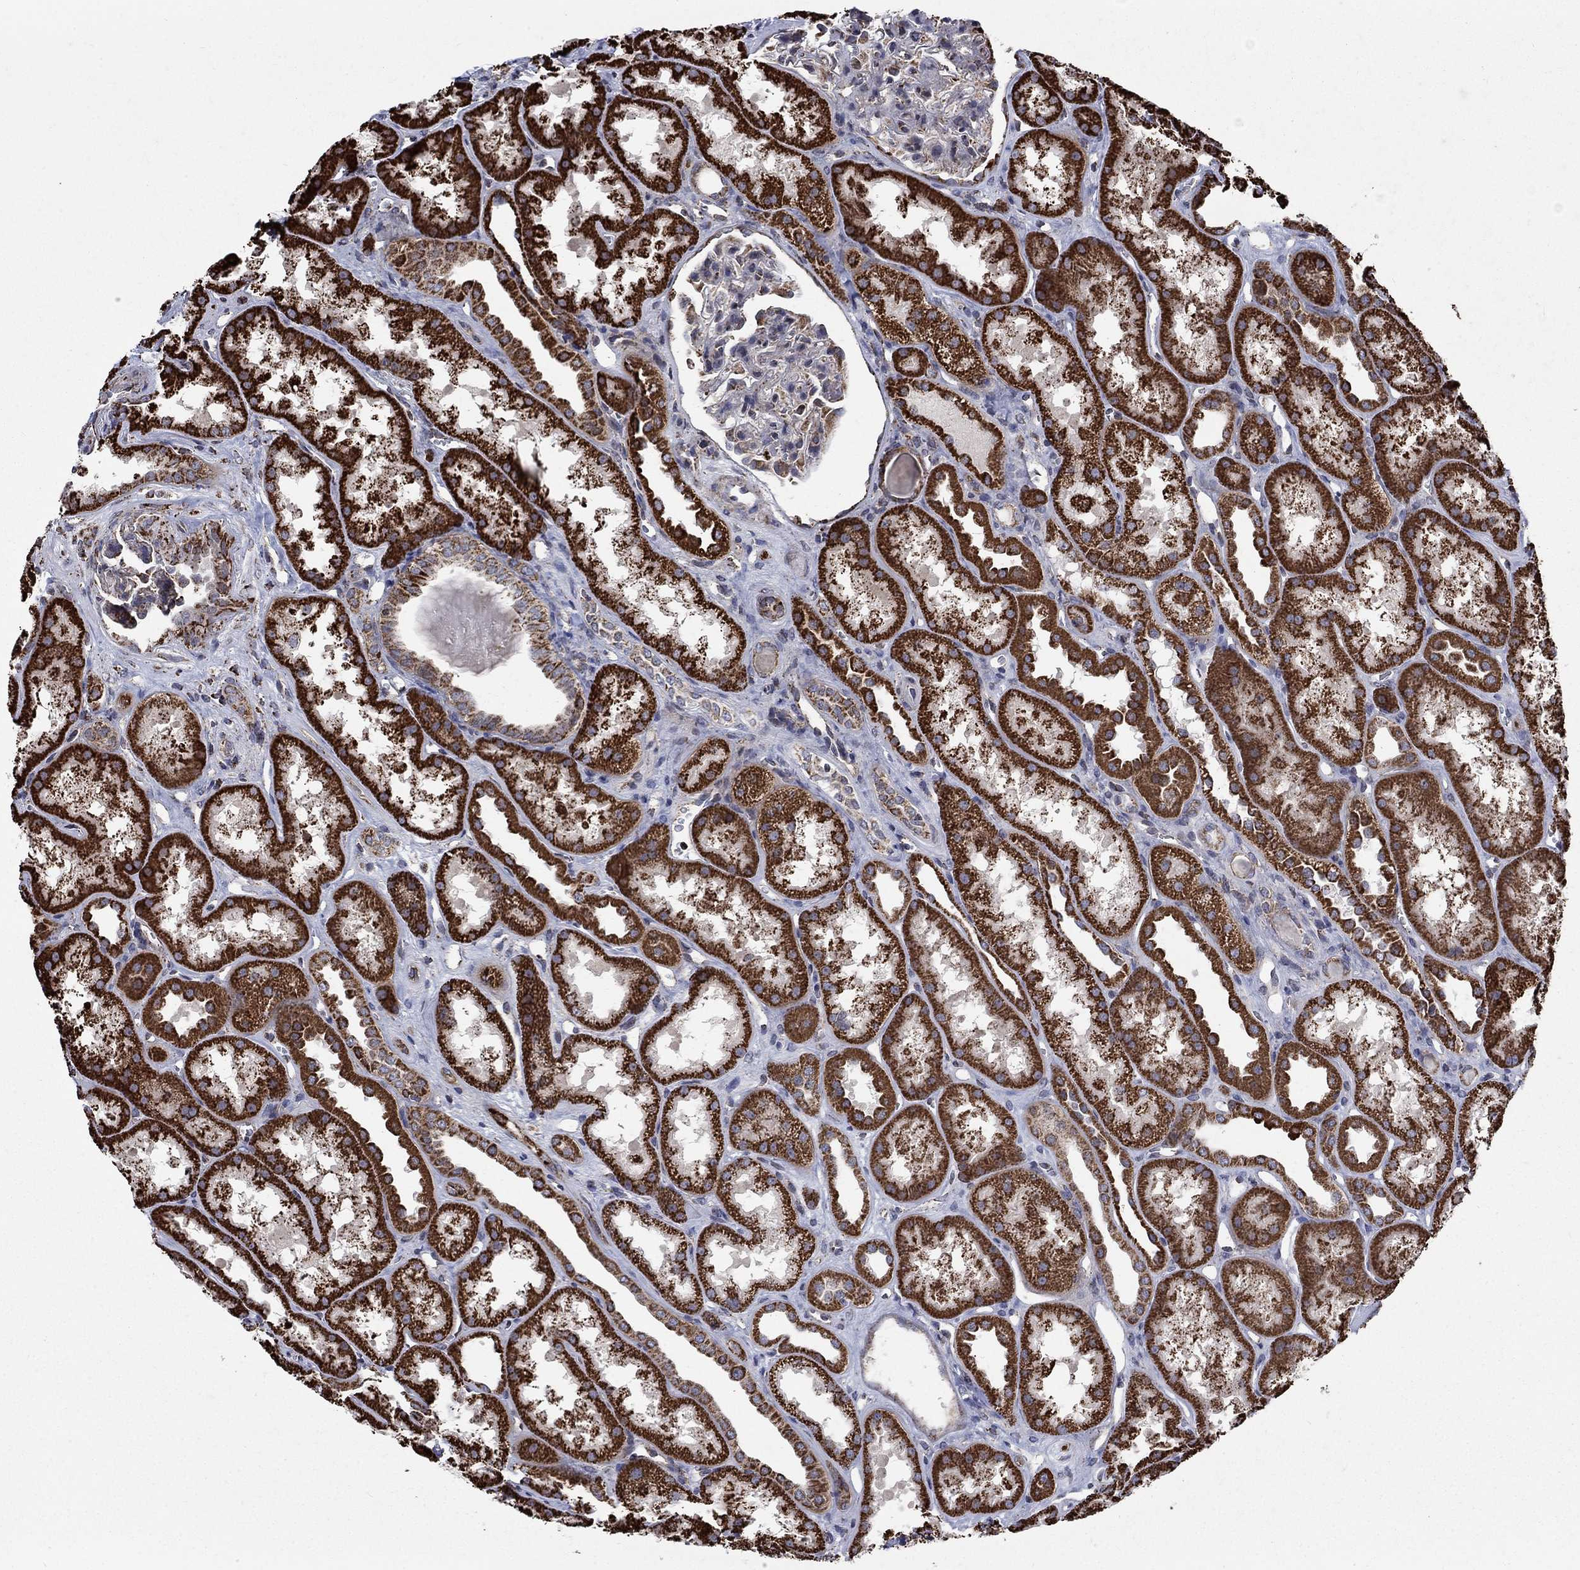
{"staining": {"intensity": "negative", "quantity": "none", "location": "none"}, "tissue": "kidney", "cell_type": "Cells in glomeruli", "image_type": "normal", "snomed": [{"axis": "morphology", "description": "Normal tissue, NOS"}, {"axis": "topography", "description": "Kidney"}], "caption": "High magnification brightfield microscopy of benign kidney stained with DAB (brown) and counterstained with hematoxylin (blue): cells in glomeruli show no significant expression.", "gene": "MOAP1", "patient": {"sex": "male", "age": 61}}